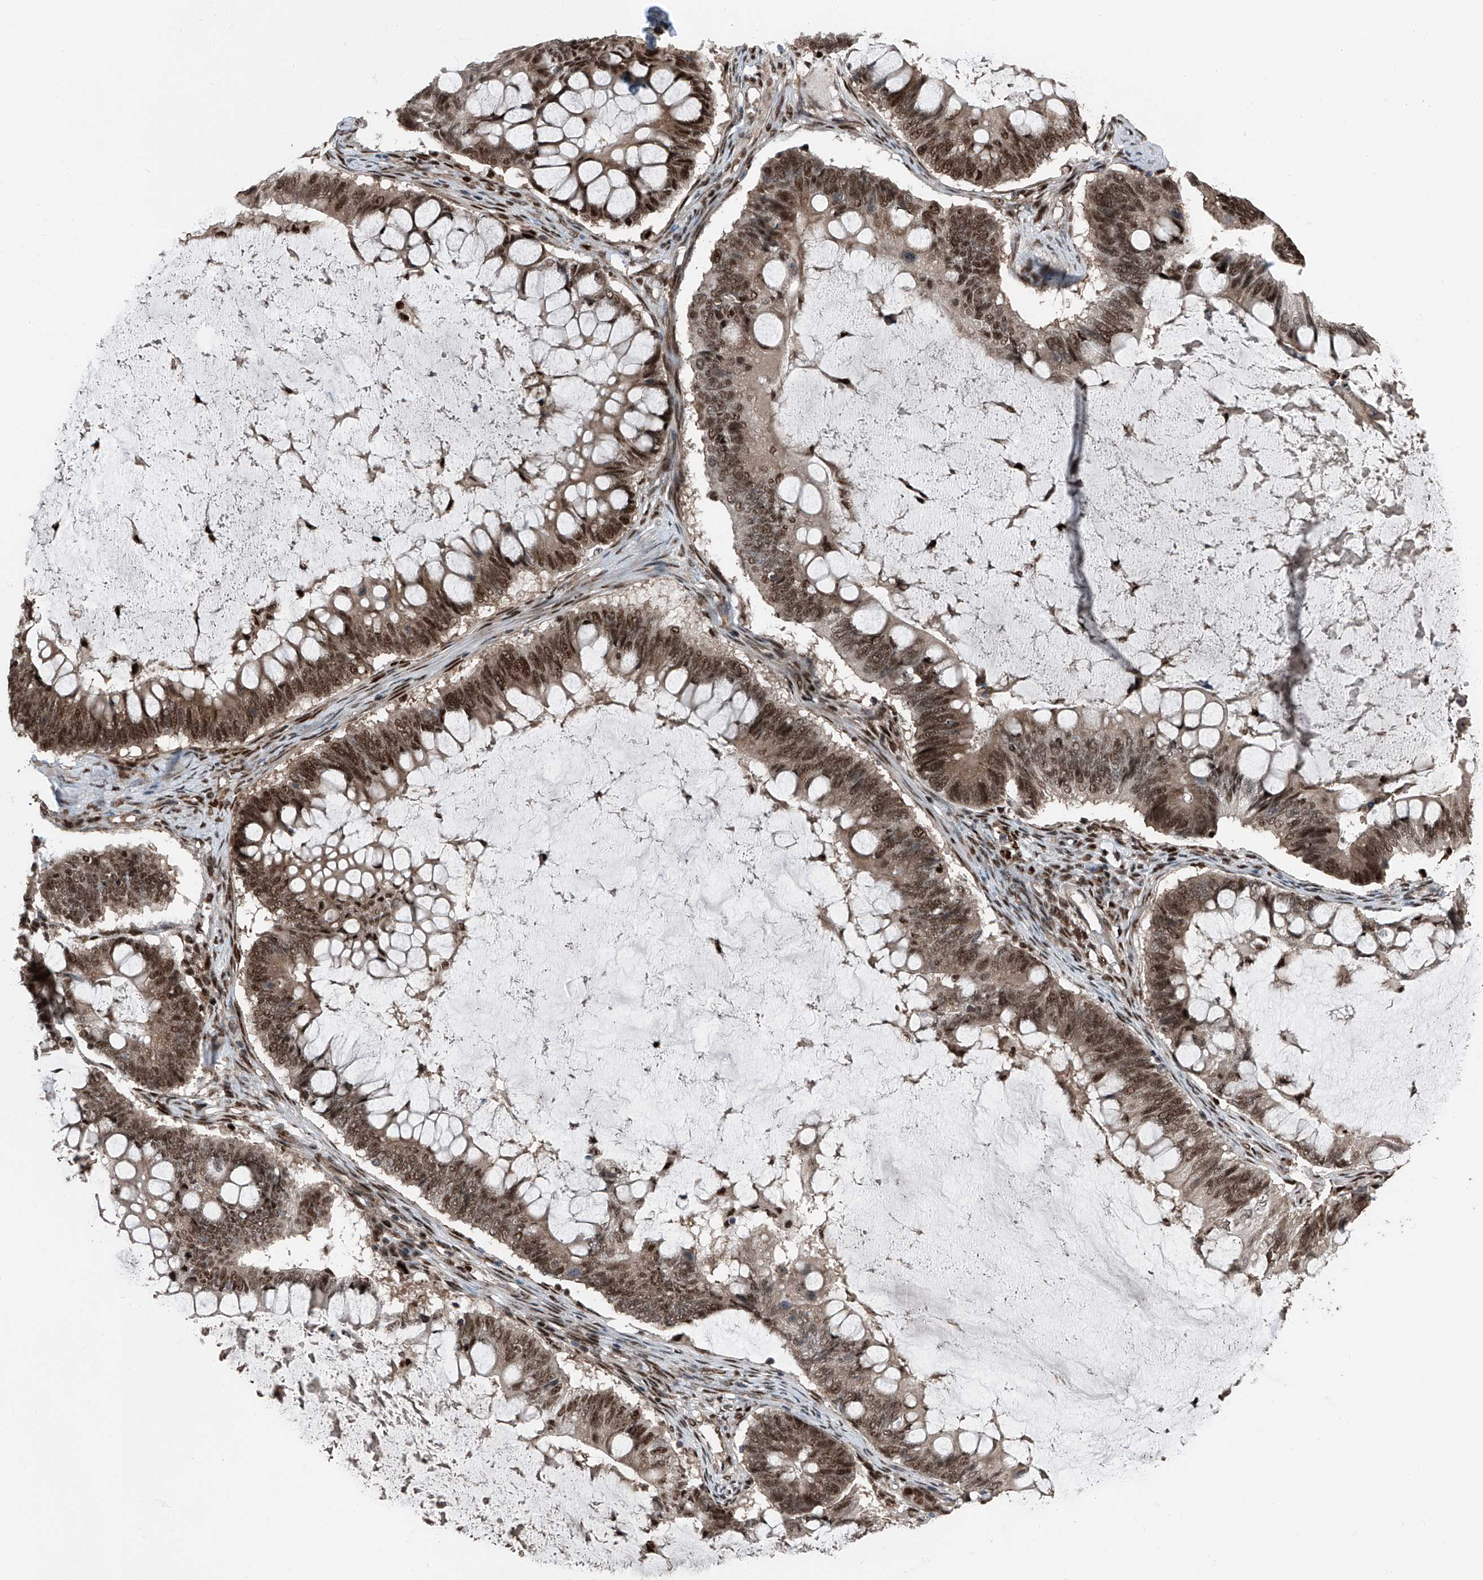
{"staining": {"intensity": "moderate", "quantity": ">75%", "location": "nuclear"}, "tissue": "ovarian cancer", "cell_type": "Tumor cells", "image_type": "cancer", "snomed": [{"axis": "morphology", "description": "Cystadenocarcinoma, mucinous, NOS"}, {"axis": "topography", "description": "Ovary"}], "caption": "Immunohistochemistry (DAB (3,3'-diaminobenzidine)) staining of ovarian cancer (mucinous cystadenocarcinoma) exhibits moderate nuclear protein expression in about >75% of tumor cells.", "gene": "FKBP5", "patient": {"sex": "female", "age": 61}}